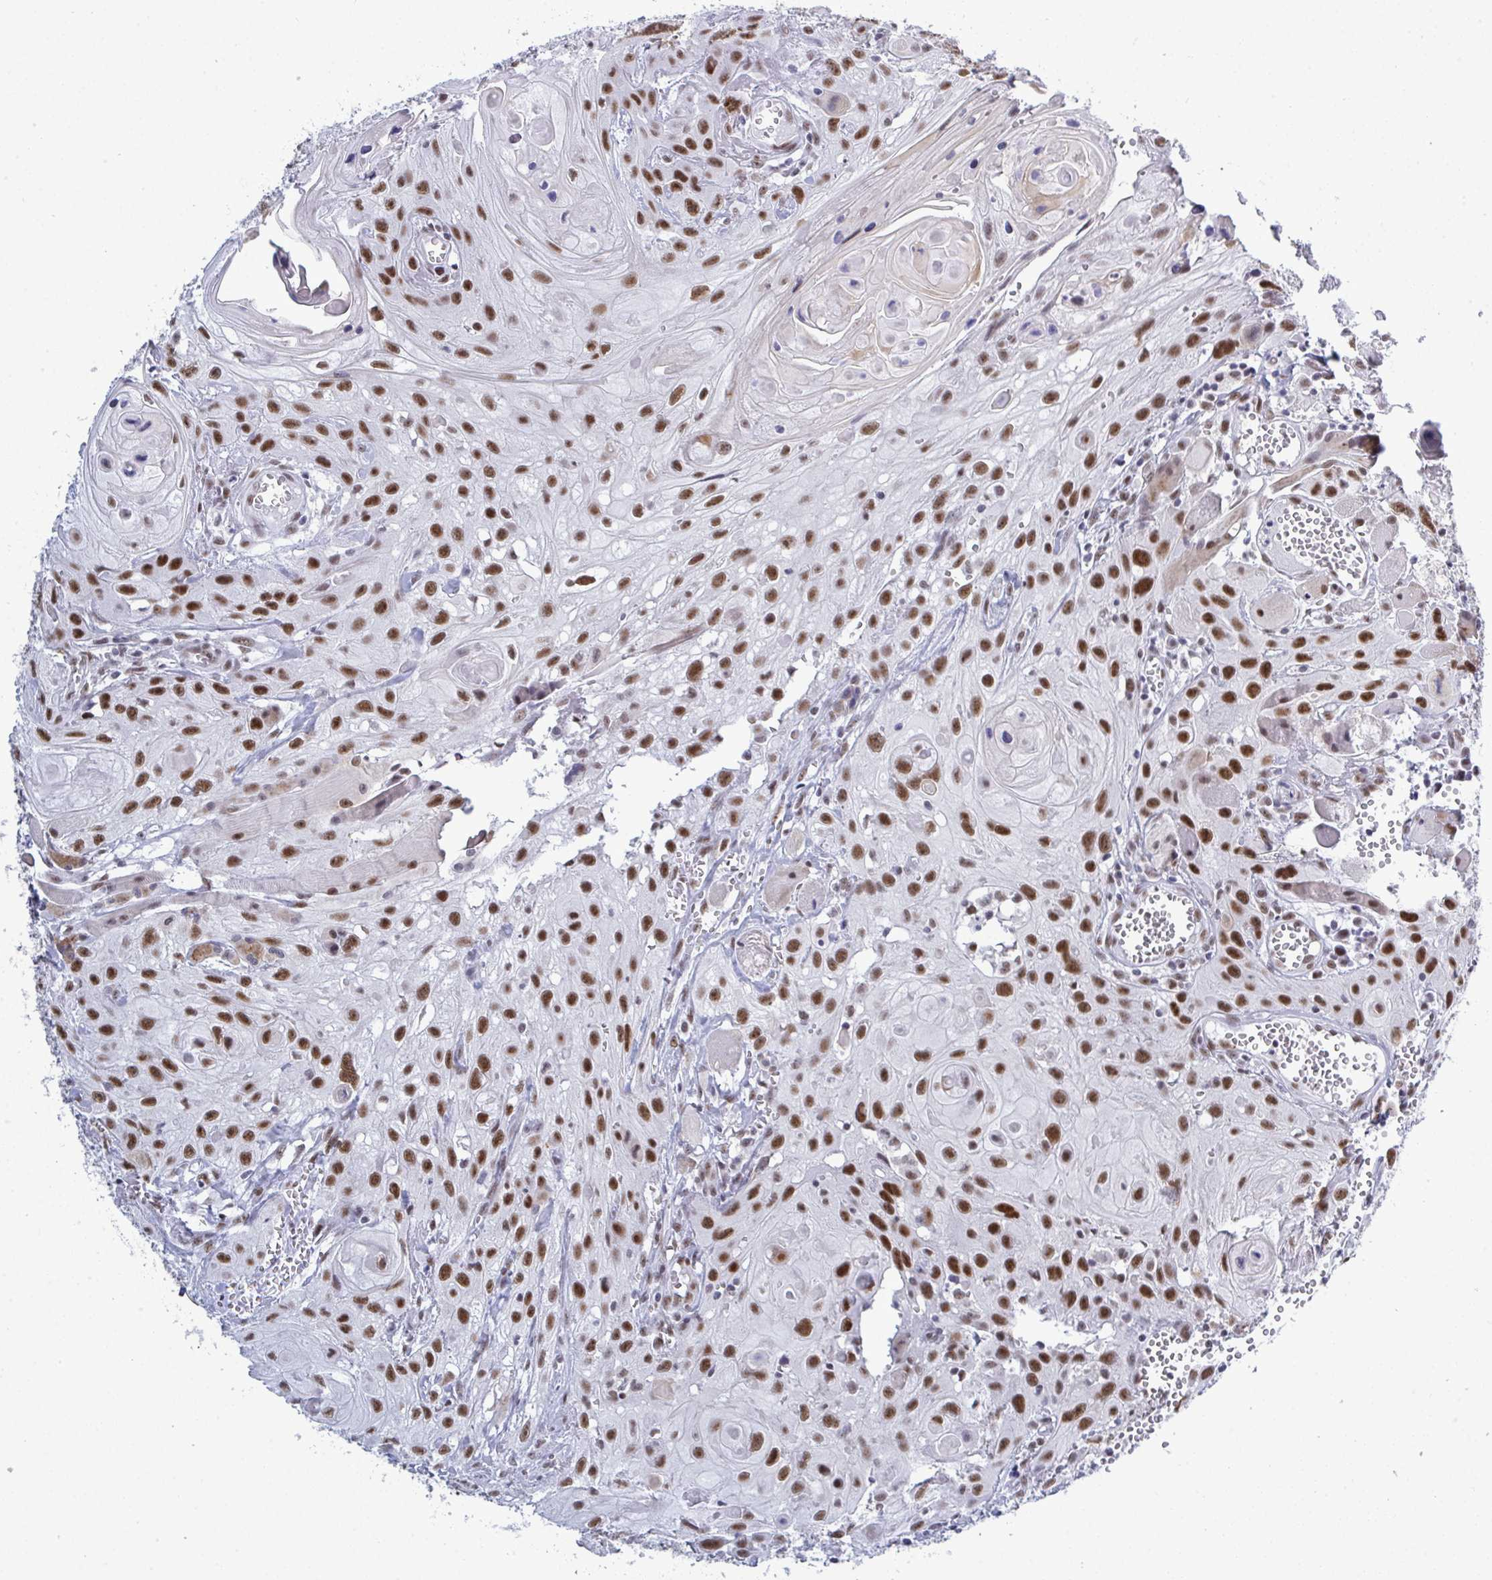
{"staining": {"intensity": "strong", "quantity": ">75%", "location": "nuclear"}, "tissue": "head and neck cancer", "cell_type": "Tumor cells", "image_type": "cancer", "snomed": [{"axis": "morphology", "description": "Squamous cell carcinoma, NOS"}, {"axis": "topography", "description": "Oral tissue"}, {"axis": "topography", "description": "Head-Neck"}], "caption": "An image of head and neck cancer (squamous cell carcinoma) stained for a protein shows strong nuclear brown staining in tumor cells.", "gene": "PPP1R10", "patient": {"sex": "male", "age": 58}}